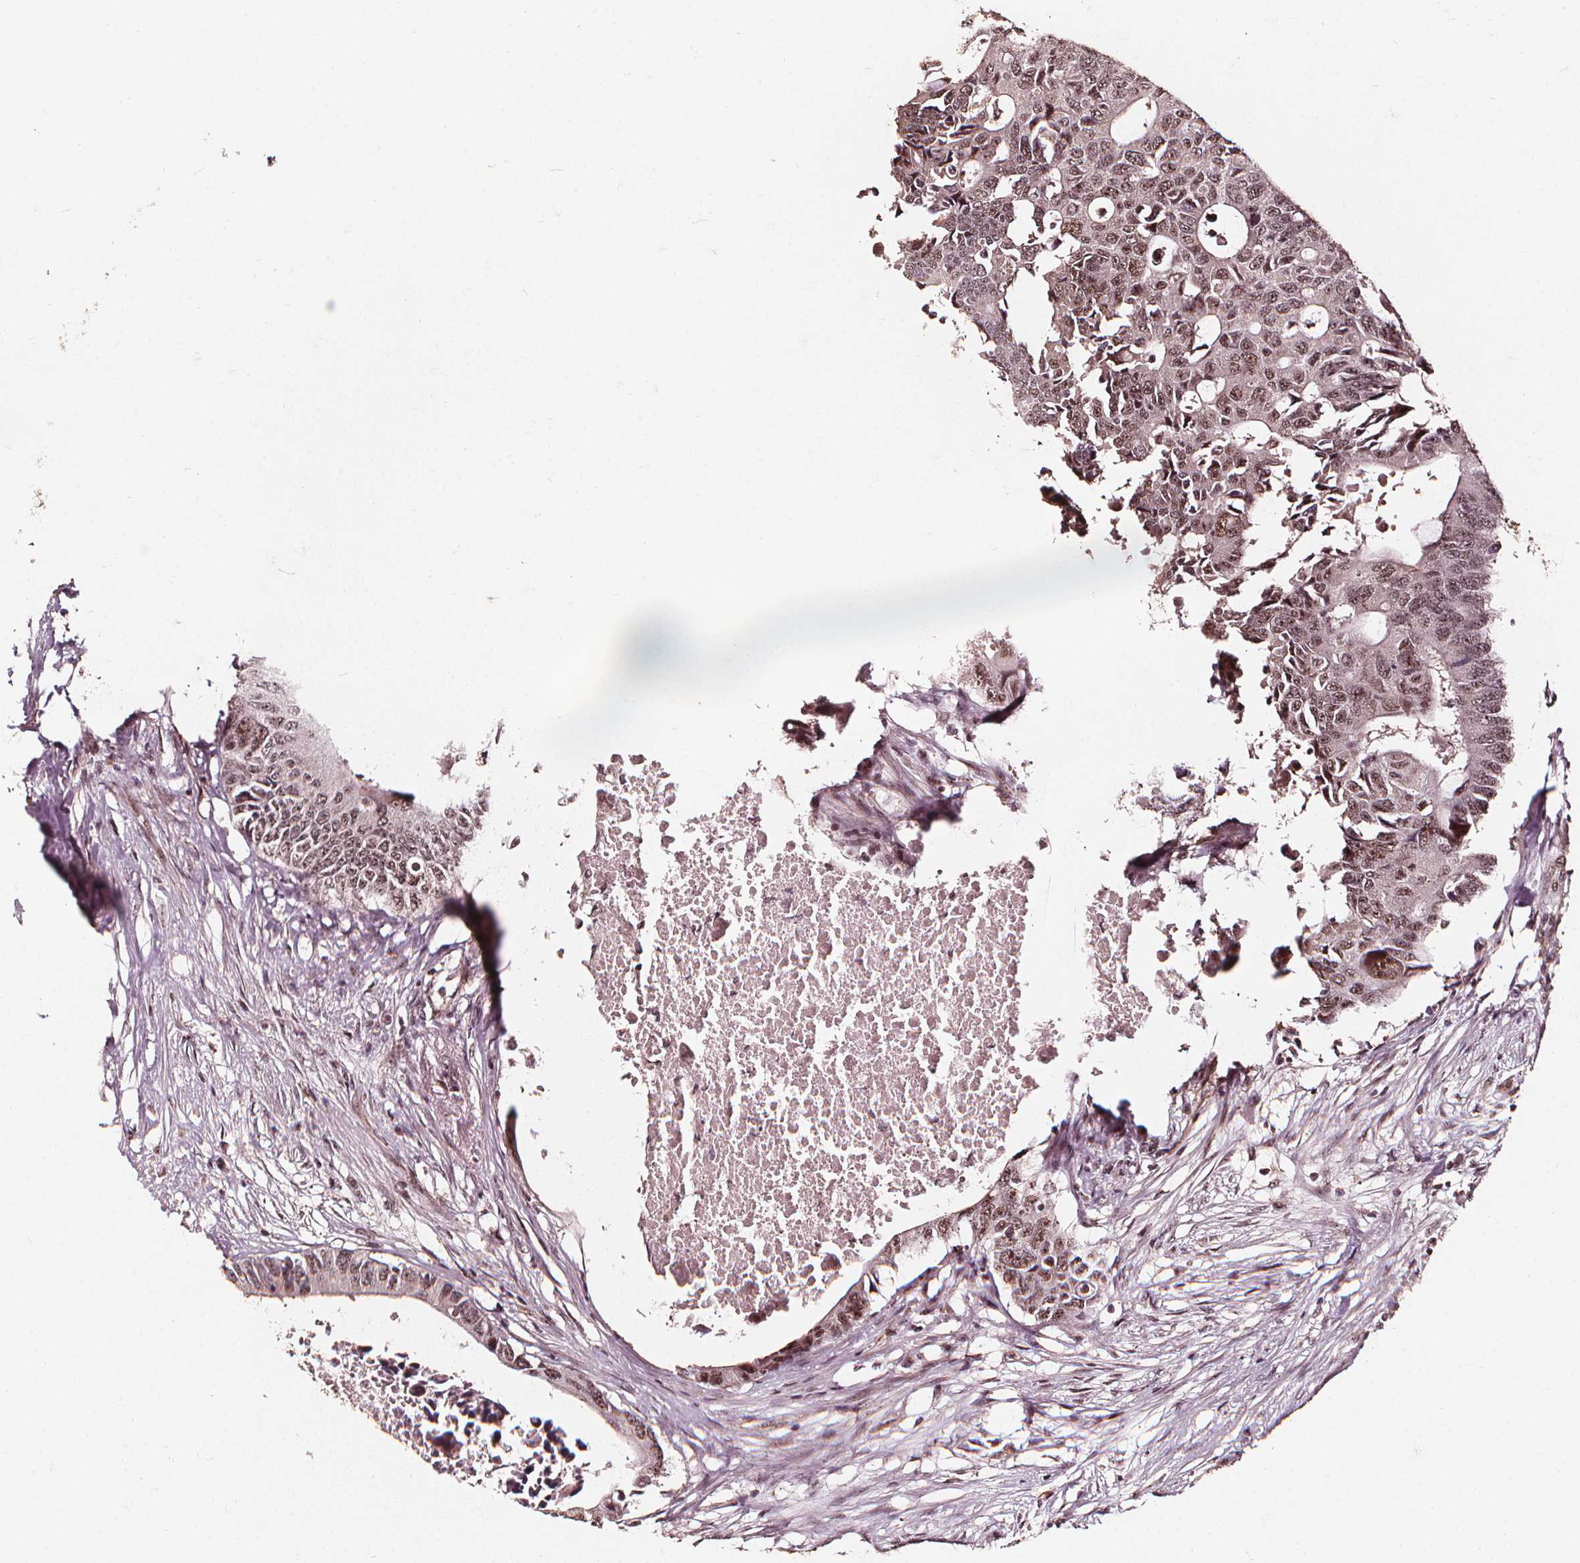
{"staining": {"intensity": "moderate", "quantity": ">75%", "location": "nuclear"}, "tissue": "colorectal cancer", "cell_type": "Tumor cells", "image_type": "cancer", "snomed": [{"axis": "morphology", "description": "Adenocarcinoma, NOS"}, {"axis": "topography", "description": "Colon"}], "caption": "Immunohistochemical staining of adenocarcinoma (colorectal) exhibits medium levels of moderate nuclear staining in about >75% of tumor cells.", "gene": "EXOSC9", "patient": {"sex": "male", "age": 71}}